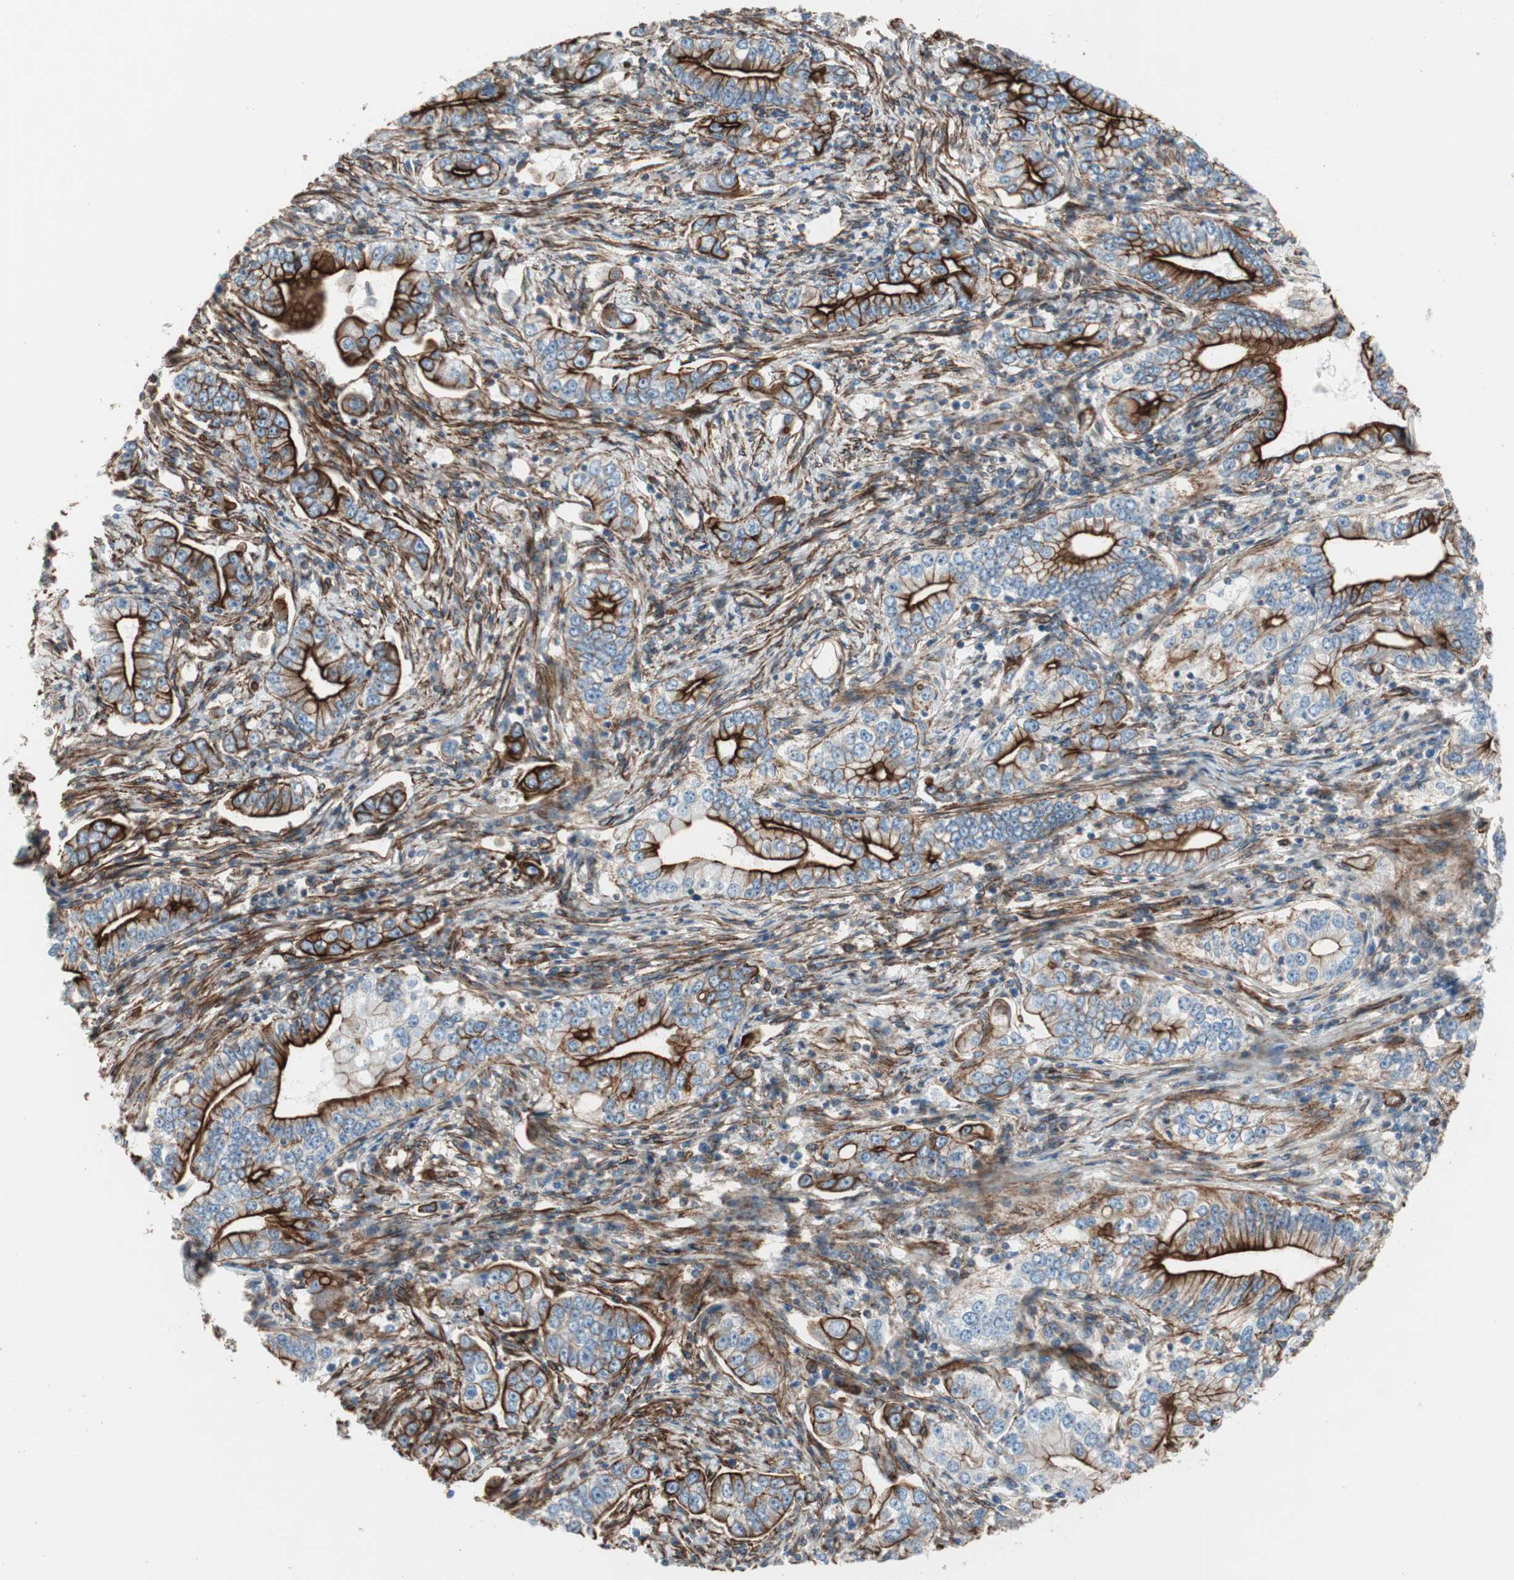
{"staining": {"intensity": "strong", "quantity": ">75%", "location": "cytoplasmic/membranous"}, "tissue": "stomach cancer", "cell_type": "Tumor cells", "image_type": "cancer", "snomed": [{"axis": "morphology", "description": "Adenocarcinoma, NOS"}, {"axis": "topography", "description": "Stomach, lower"}], "caption": "A brown stain highlights strong cytoplasmic/membranous positivity of a protein in human stomach cancer tumor cells. Immunohistochemistry (ihc) stains the protein of interest in brown and the nuclei are stained blue.", "gene": "TCTA", "patient": {"sex": "female", "age": 72}}